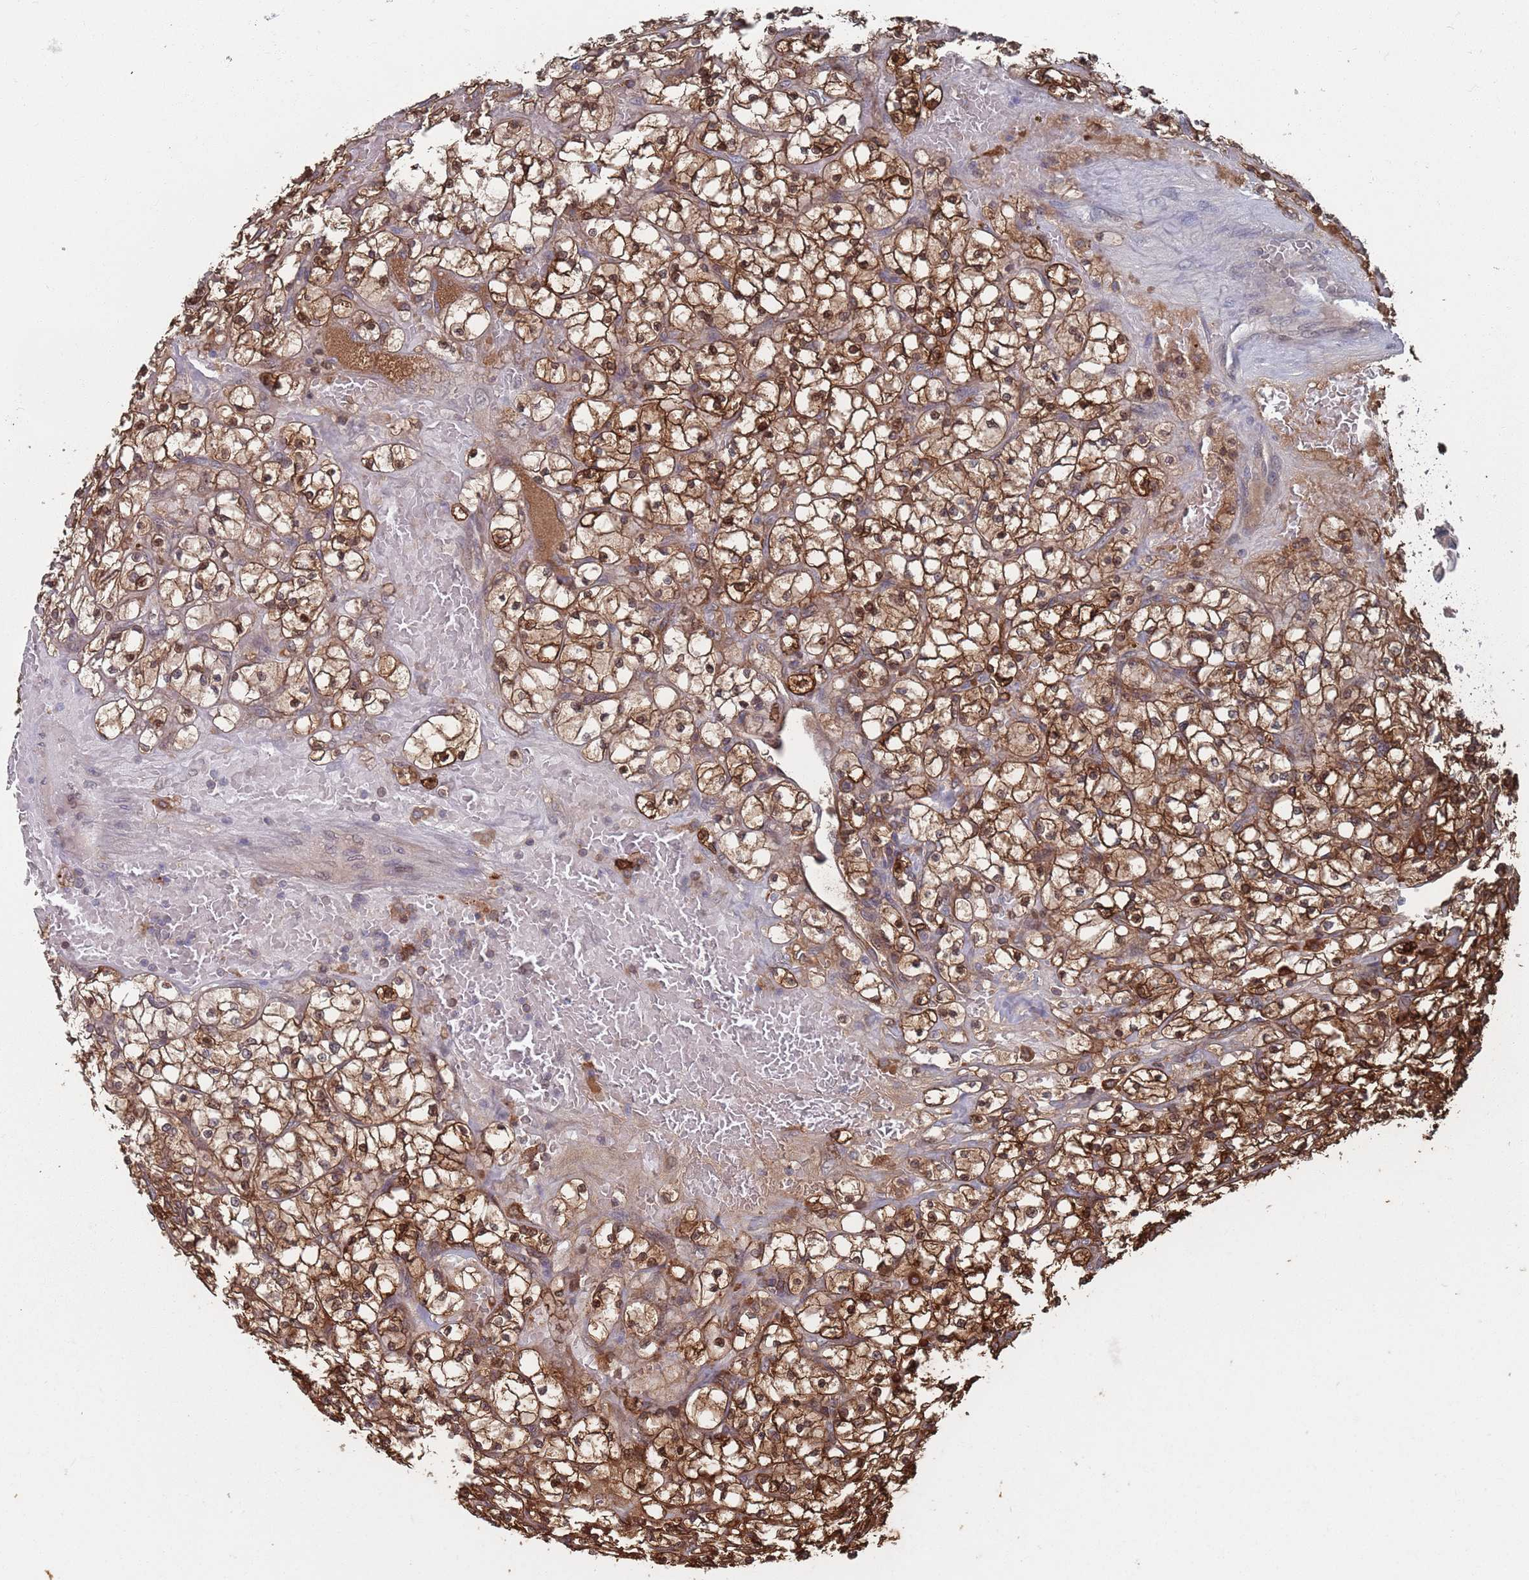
{"staining": {"intensity": "strong", "quantity": ">75%", "location": "cytoplasmic/membranous"}, "tissue": "renal cancer", "cell_type": "Tumor cells", "image_type": "cancer", "snomed": [{"axis": "morphology", "description": "Adenocarcinoma, NOS"}, {"axis": "topography", "description": "Kidney"}], "caption": "The histopathology image demonstrates a brown stain indicating the presence of a protein in the cytoplasmic/membranous of tumor cells in renal cancer (adenocarcinoma).", "gene": "DGKD", "patient": {"sex": "female", "age": 64}}